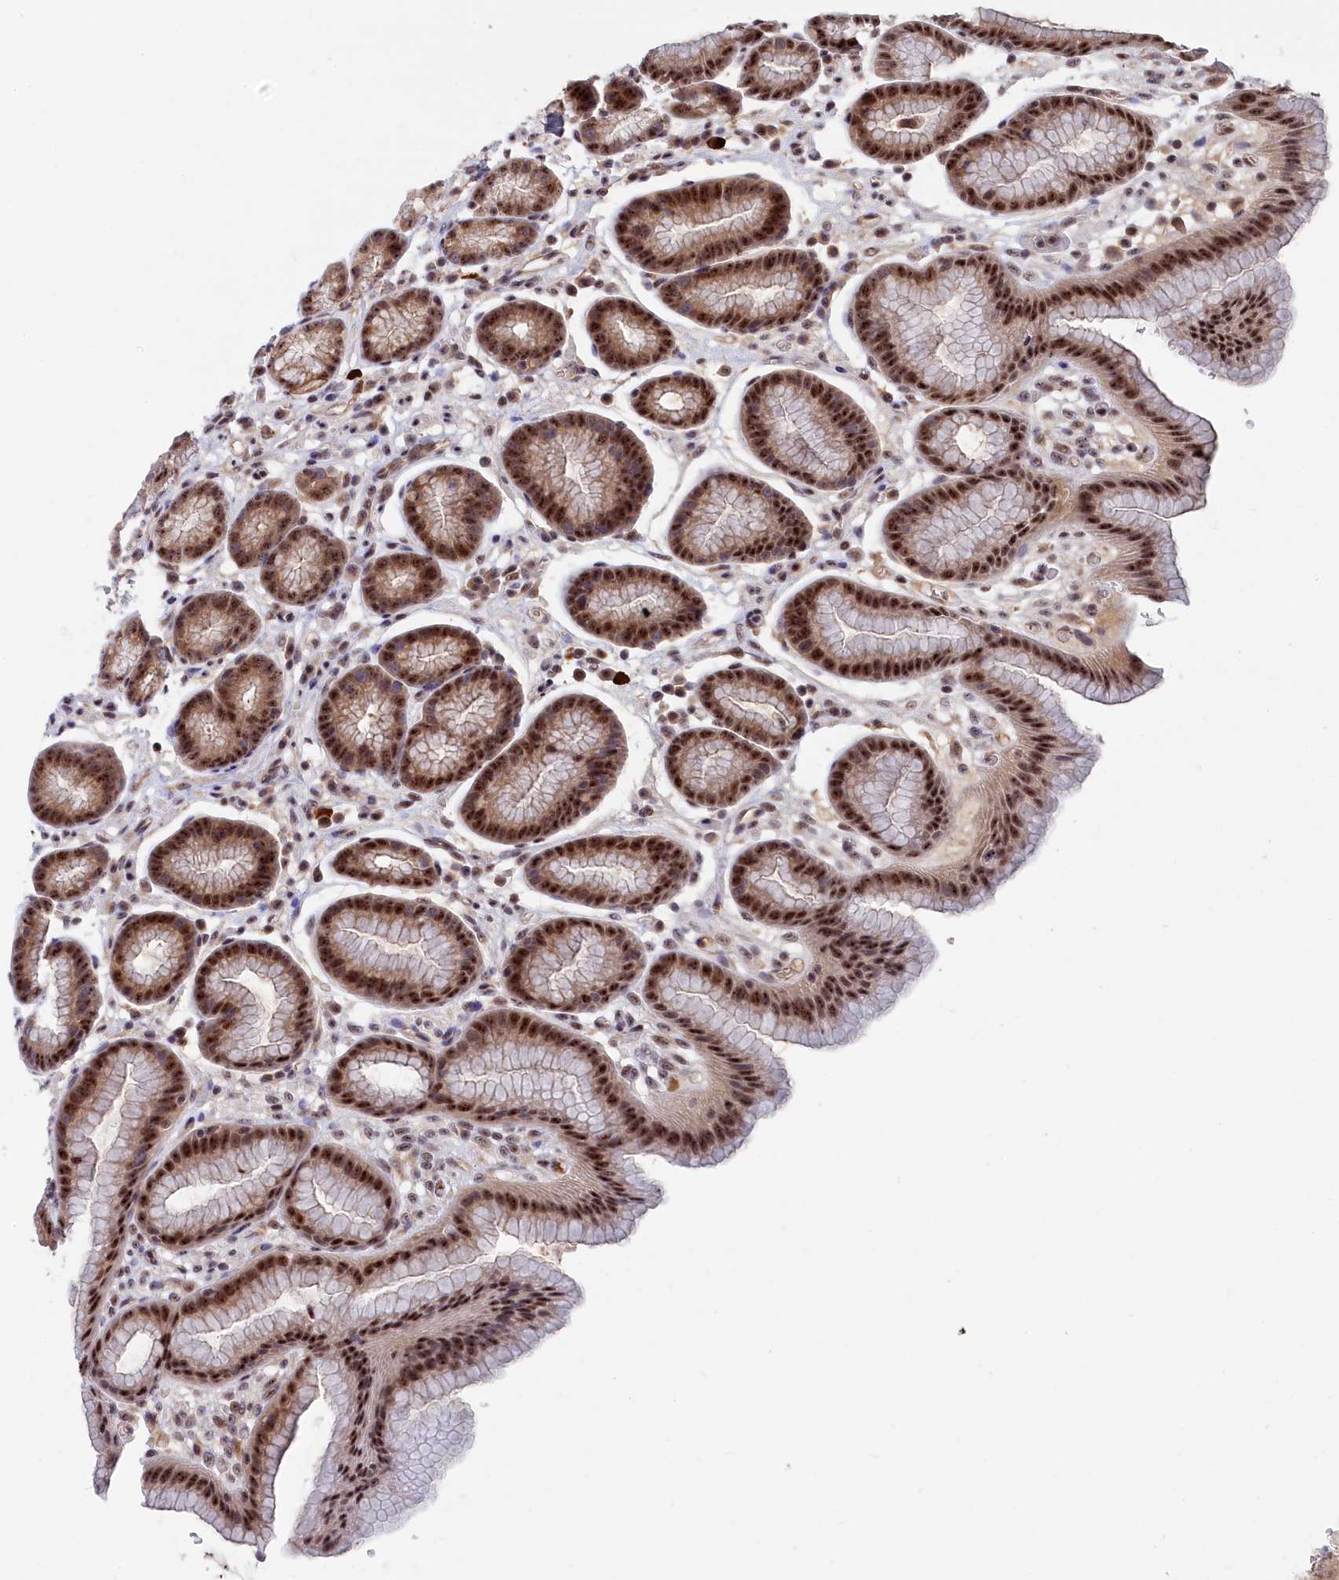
{"staining": {"intensity": "strong", "quantity": ">75%", "location": "cytoplasmic/membranous,nuclear"}, "tissue": "stomach", "cell_type": "Glandular cells", "image_type": "normal", "snomed": [{"axis": "morphology", "description": "Normal tissue, NOS"}, {"axis": "topography", "description": "Stomach"}], "caption": "Glandular cells display high levels of strong cytoplasmic/membranous,nuclear expression in approximately >75% of cells in benign stomach. Nuclei are stained in blue.", "gene": "TAB1", "patient": {"sex": "male", "age": 42}}